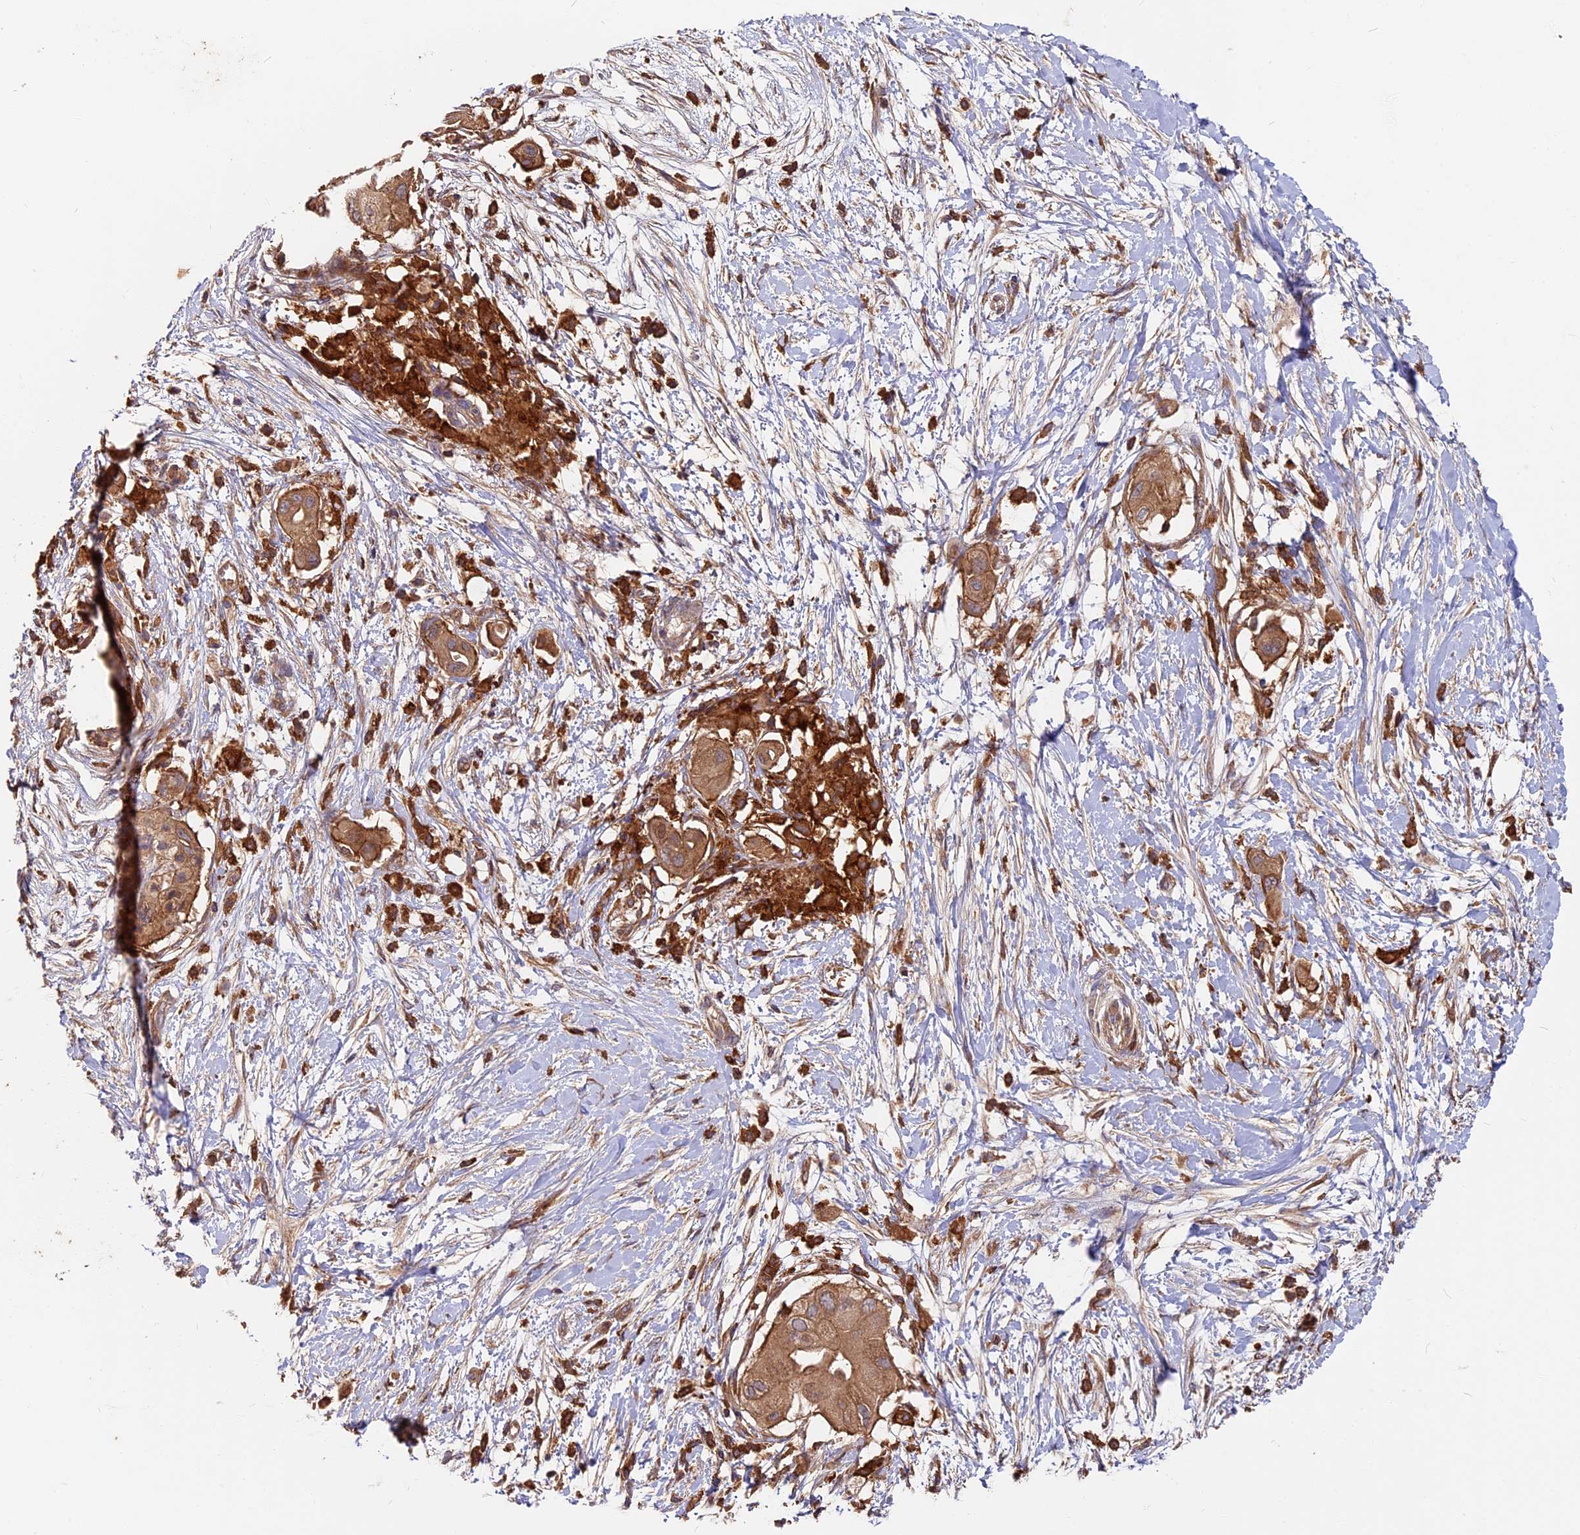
{"staining": {"intensity": "strong", "quantity": ">75%", "location": "cytoplasmic/membranous"}, "tissue": "pancreatic cancer", "cell_type": "Tumor cells", "image_type": "cancer", "snomed": [{"axis": "morphology", "description": "Adenocarcinoma, NOS"}, {"axis": "topography", "description": "Pancreas"}], "caption": "Immunohistochemical staining of human pancreatic adenocarcinoma shows strong cytoplasmic/membranous protein expression in about >75% of tumor cells. The staining was performed using DAB (3,3'-diaminobenzidine) to visualize the protein expression in brown, while the nuclei were stained in blue with hematoxylin (Magnification: 20x).", "gene": "MYO9B", "patient": {"sex": "male", "age": 68}}